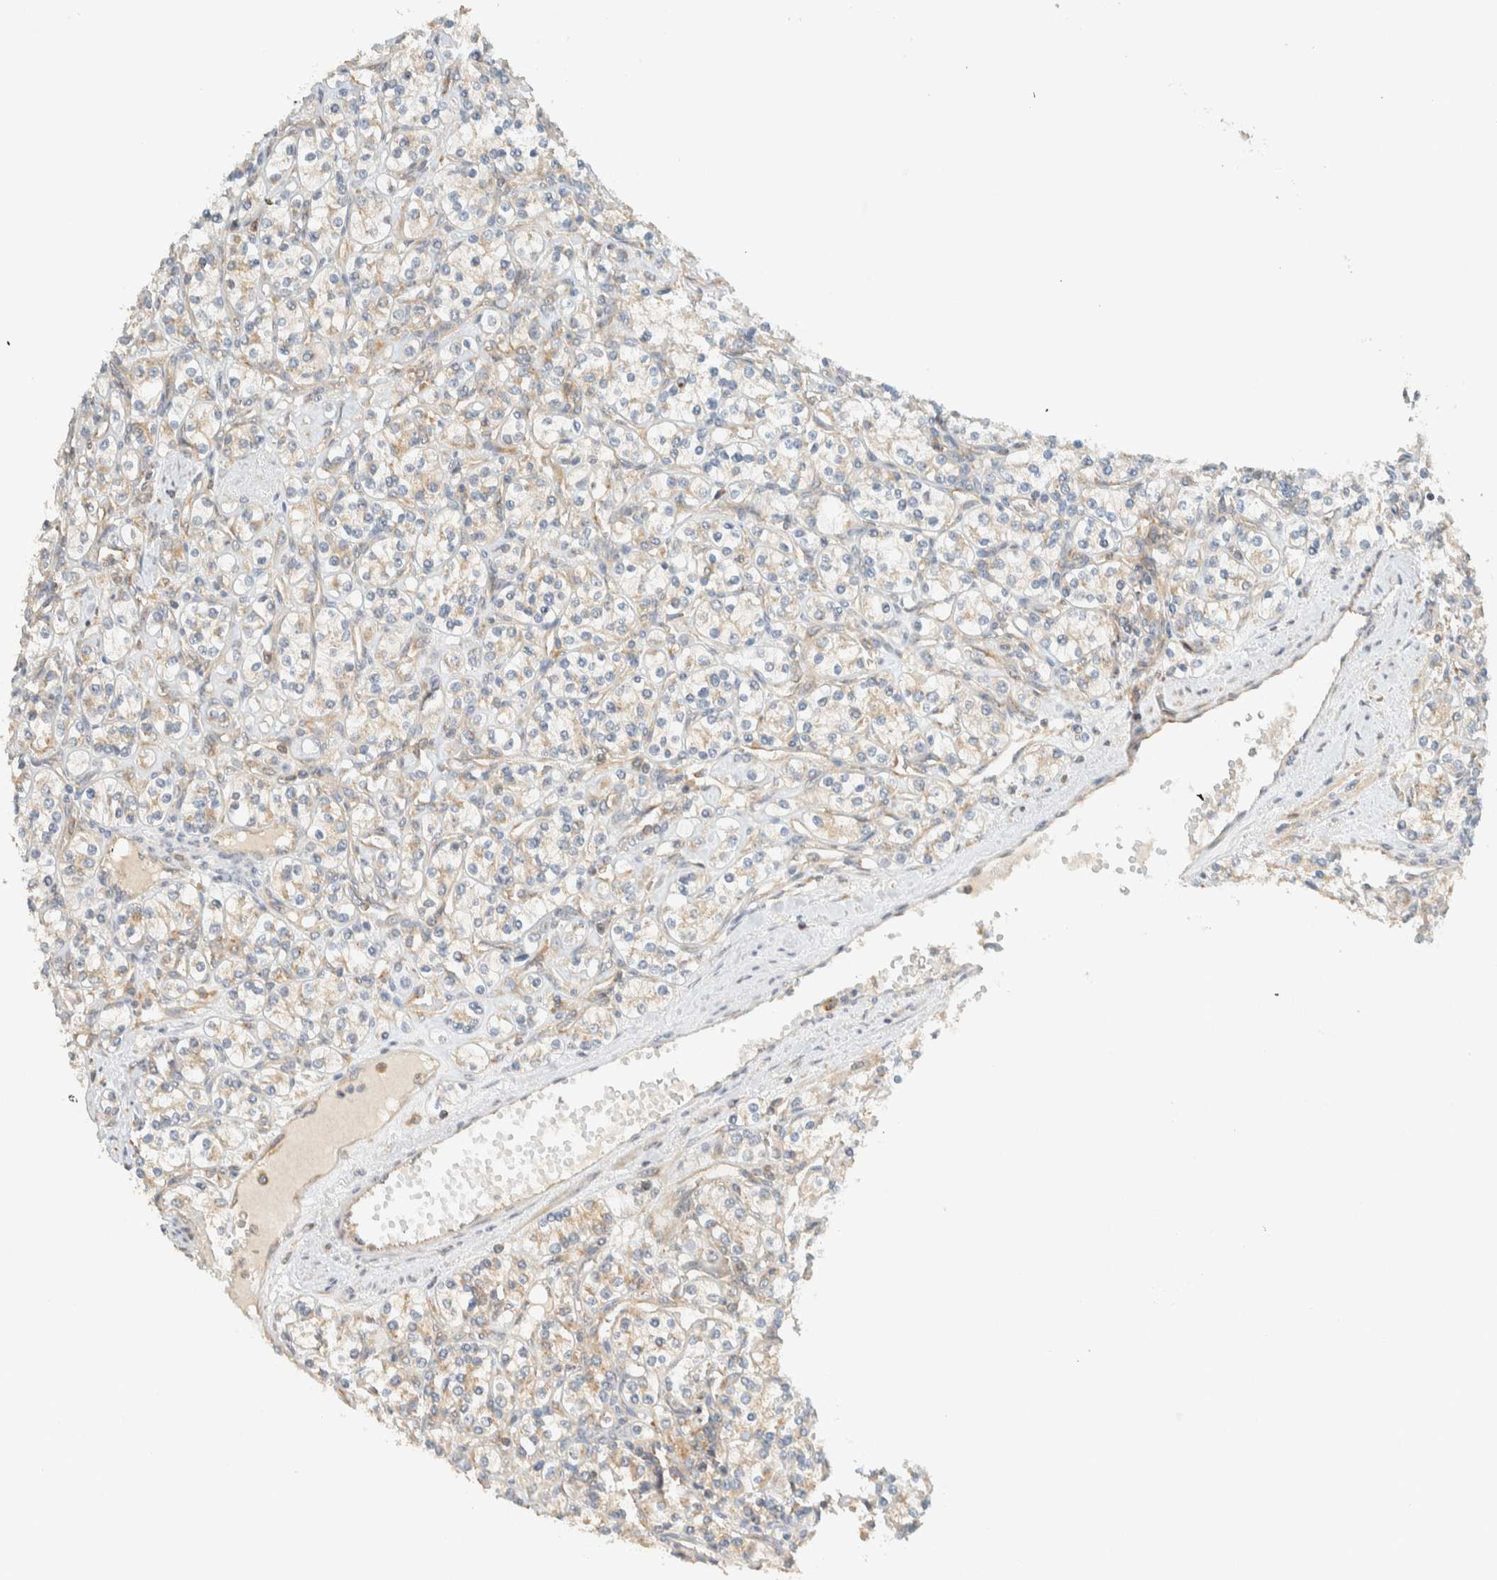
{"staining": {"intensity": "weak", "quantity": "<25%", "location": "cytoplasmic/membranous"}, "tissue": "renal cancer", "cell_type": "Tumor cells", "image_type": "cancer", "snomed": [{"axis": "morphology", "description": "Adenocarcinoma, NOS"}, {"axis": "topography", "description": "Kidney"}], "caption": "Tumor cells show no significant positivity in renal adenocarcinoma.", "gene": "ARFGEF1", "patient": {"sex": "male", "age": 77}}